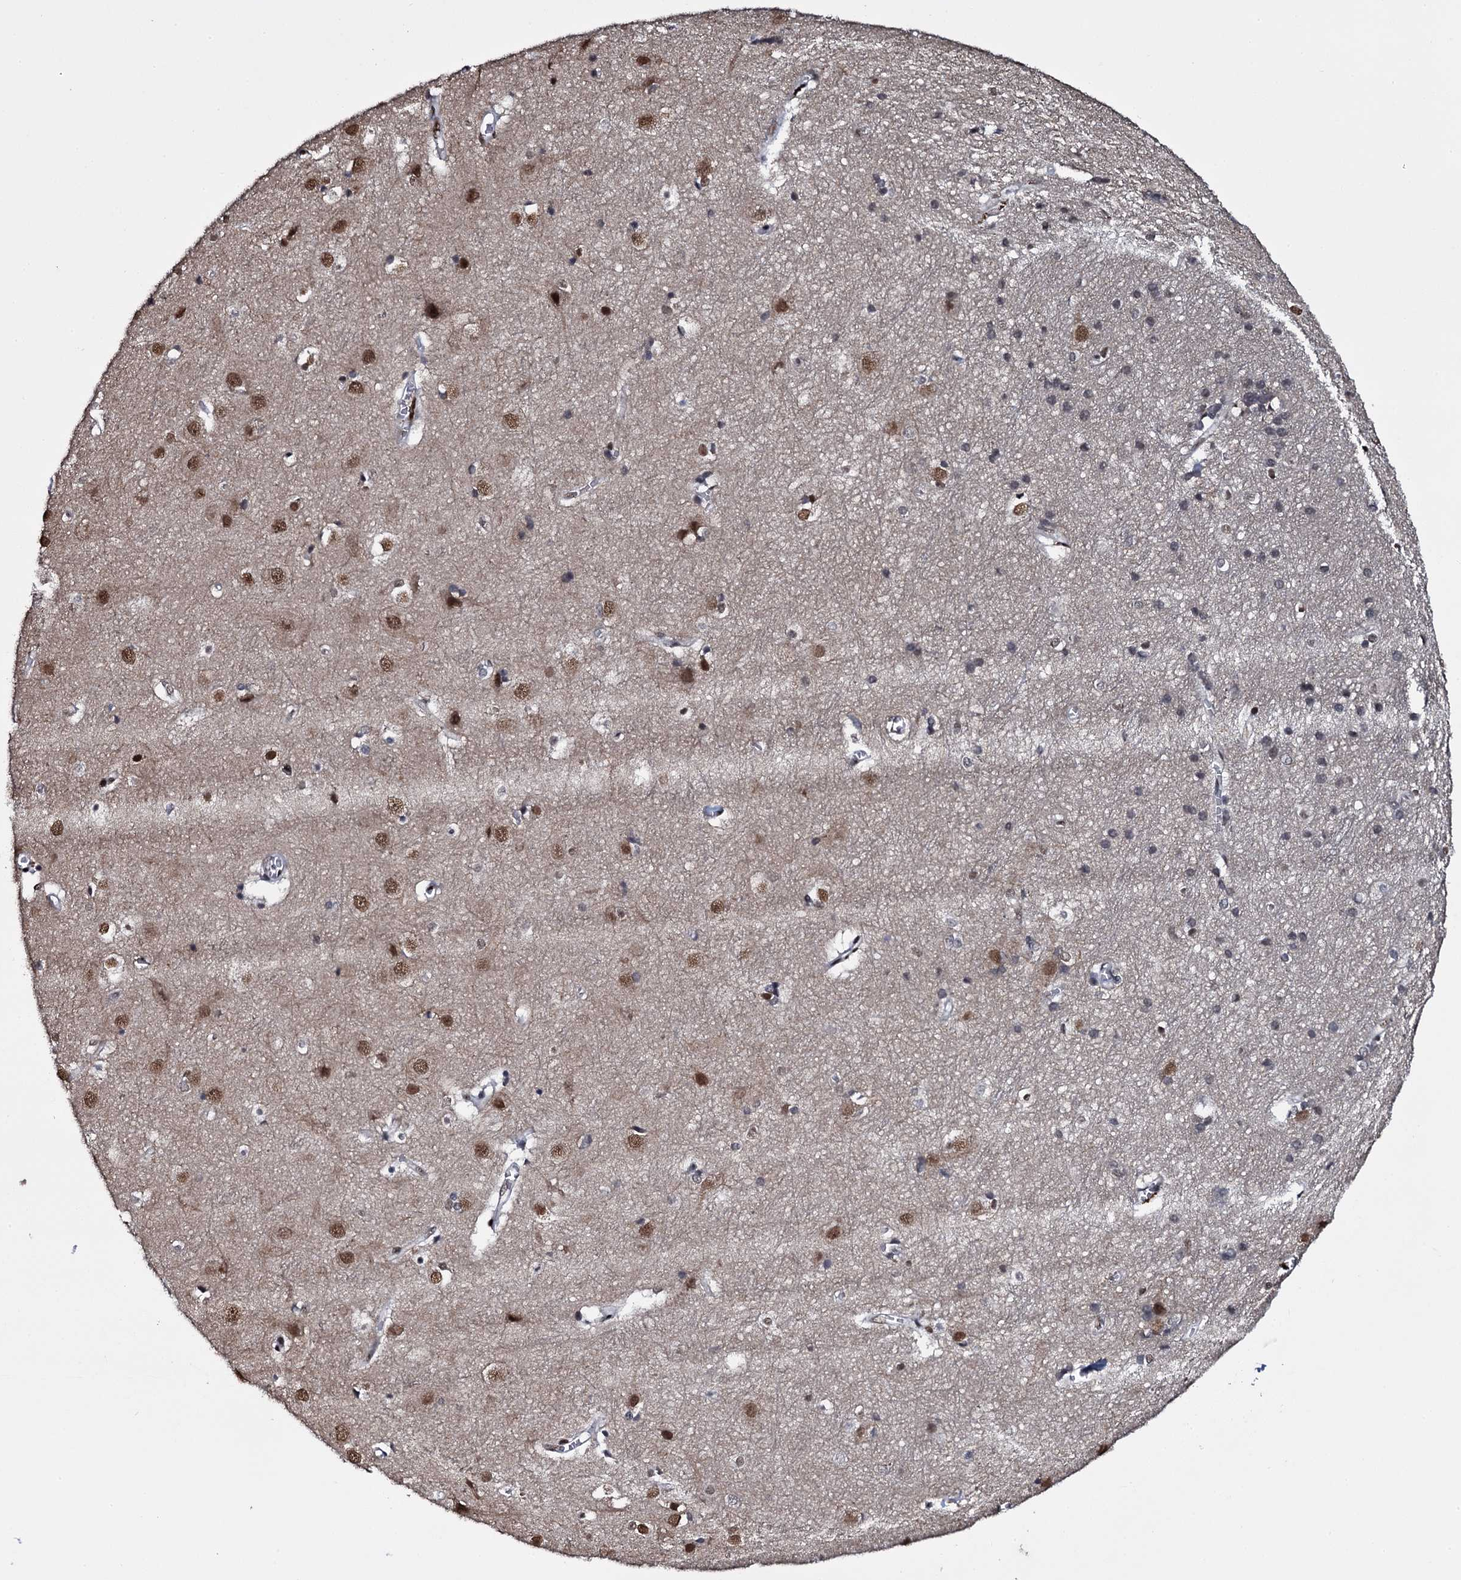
{"staining": {"intensity": "strong", "quantity": "25%-75%", "location": "nuclear"}, "tissue": "cerebral cortex", "cell_type": "Endothelial cells", "image_type": "normal", "snomed": [{"axis": "morphology", "description": "Normal tissue, NOS"}, {"axis": "topography", "description": "Cerebral cortex"}], "caption": "Immunohistochemistry (IHC) micrograph of normal human cerebral cortex stained for a protein (brown), which reveals high levels of strong nuclear staining in about 25%-75% of endothelial cells.", "gene": "SH2D4B", "patient": {"sex": "male", "age": 54}}